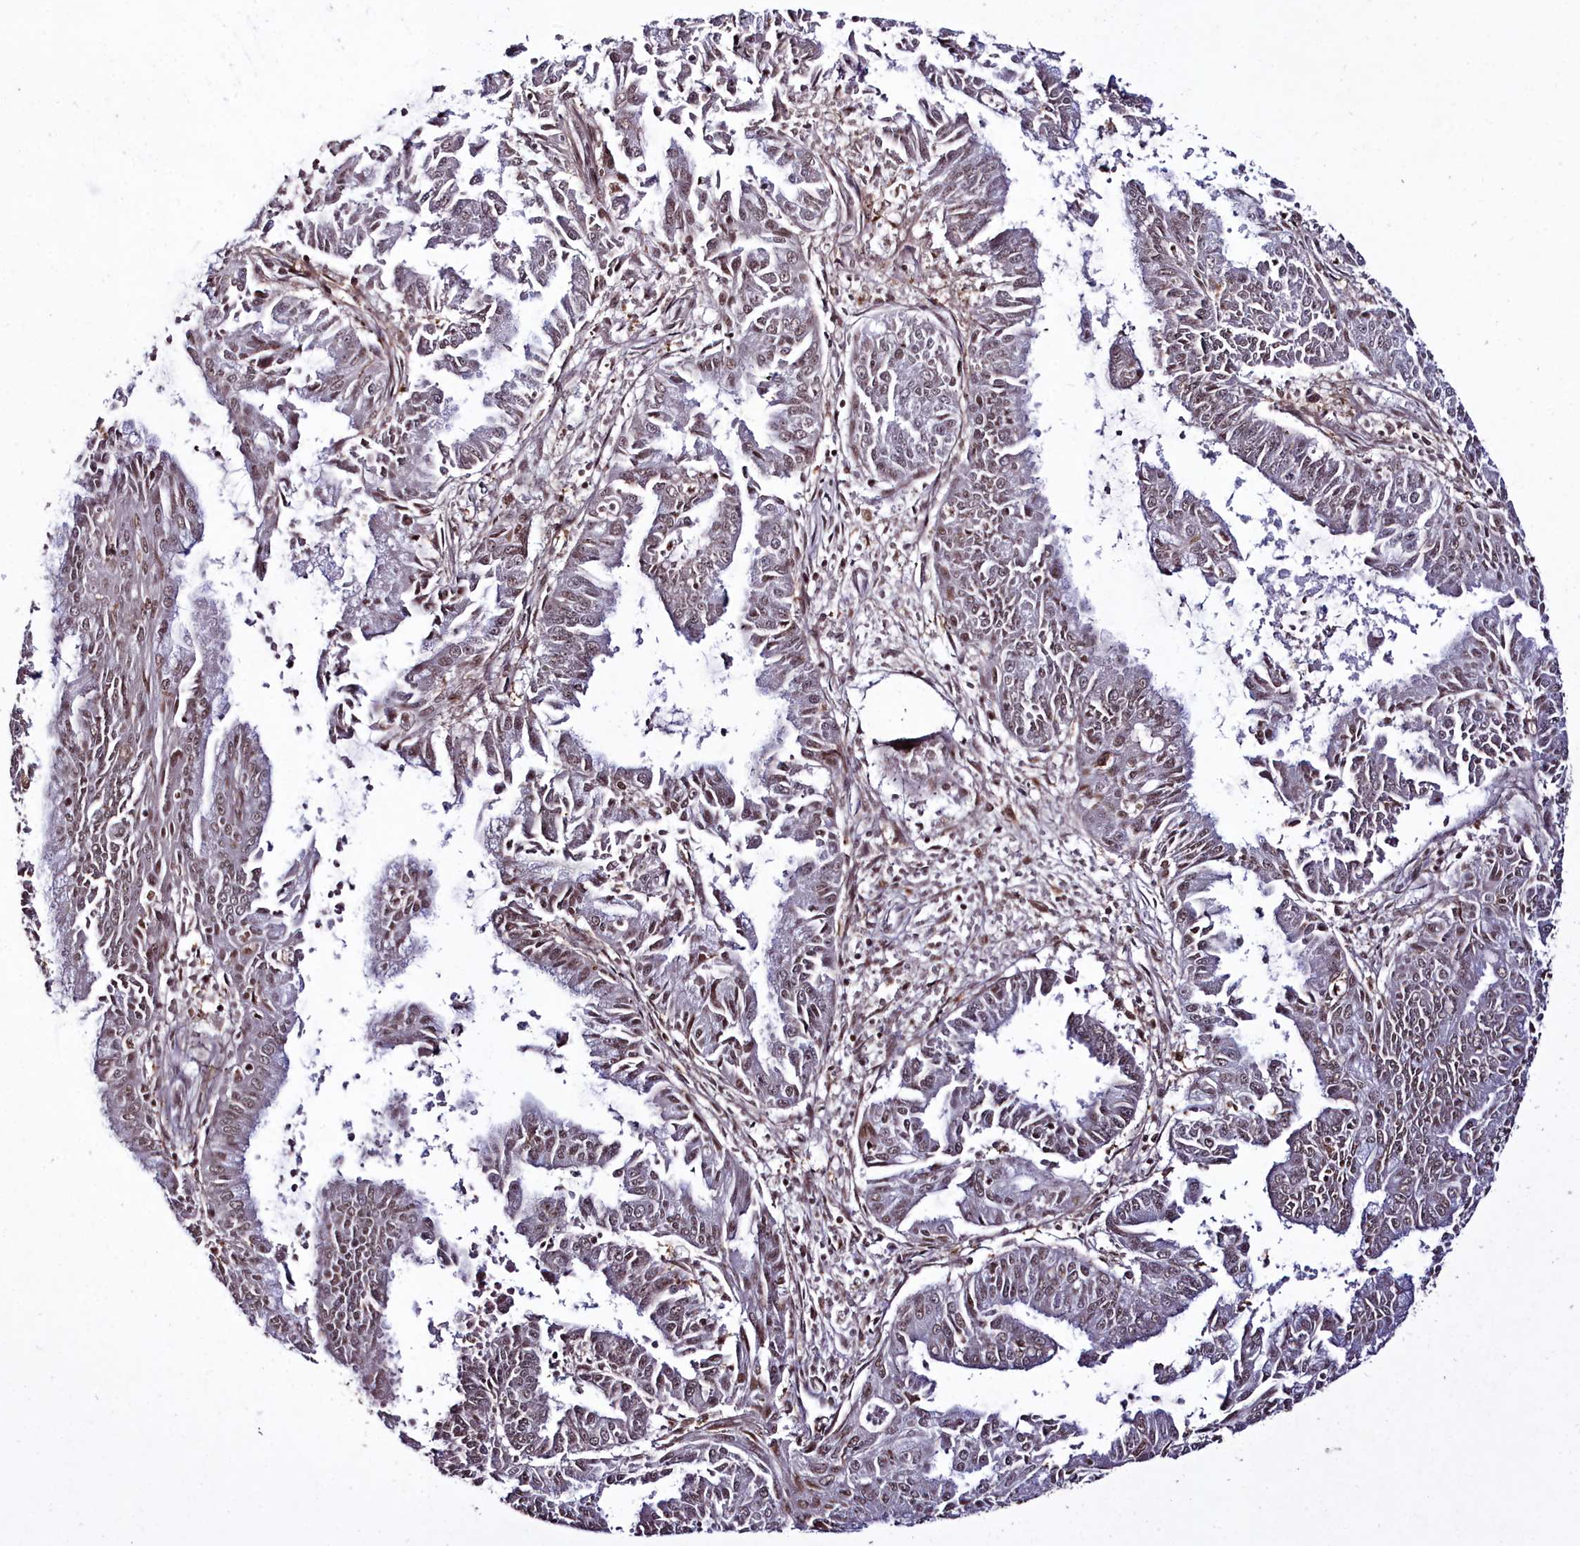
{"staining": {"intensity": "moderate", "quantity": ">75%", "location": "nuclear"}, "tissue": "endometrial cancer", "cell_type": "Tumor cells", "image_type": "cancer", "snomed": [{"axis": "morphology", "description": "Adenocarcinoma, NOS"}, {"axis": "topography", "description": "Endometrium"}], "caption": "Endometrial cancer (adenocarcinoma) was stained to show a protein in brown. There is medium levels of moderate nuclear staining in about >75% of tumor cells. Using DAB (brown) and hematoxylin (blue) stains, captured at high magnification using brightfield microscopy.", "gene": "CXXC1", "patient": {"sex": "female", "age": 73}}